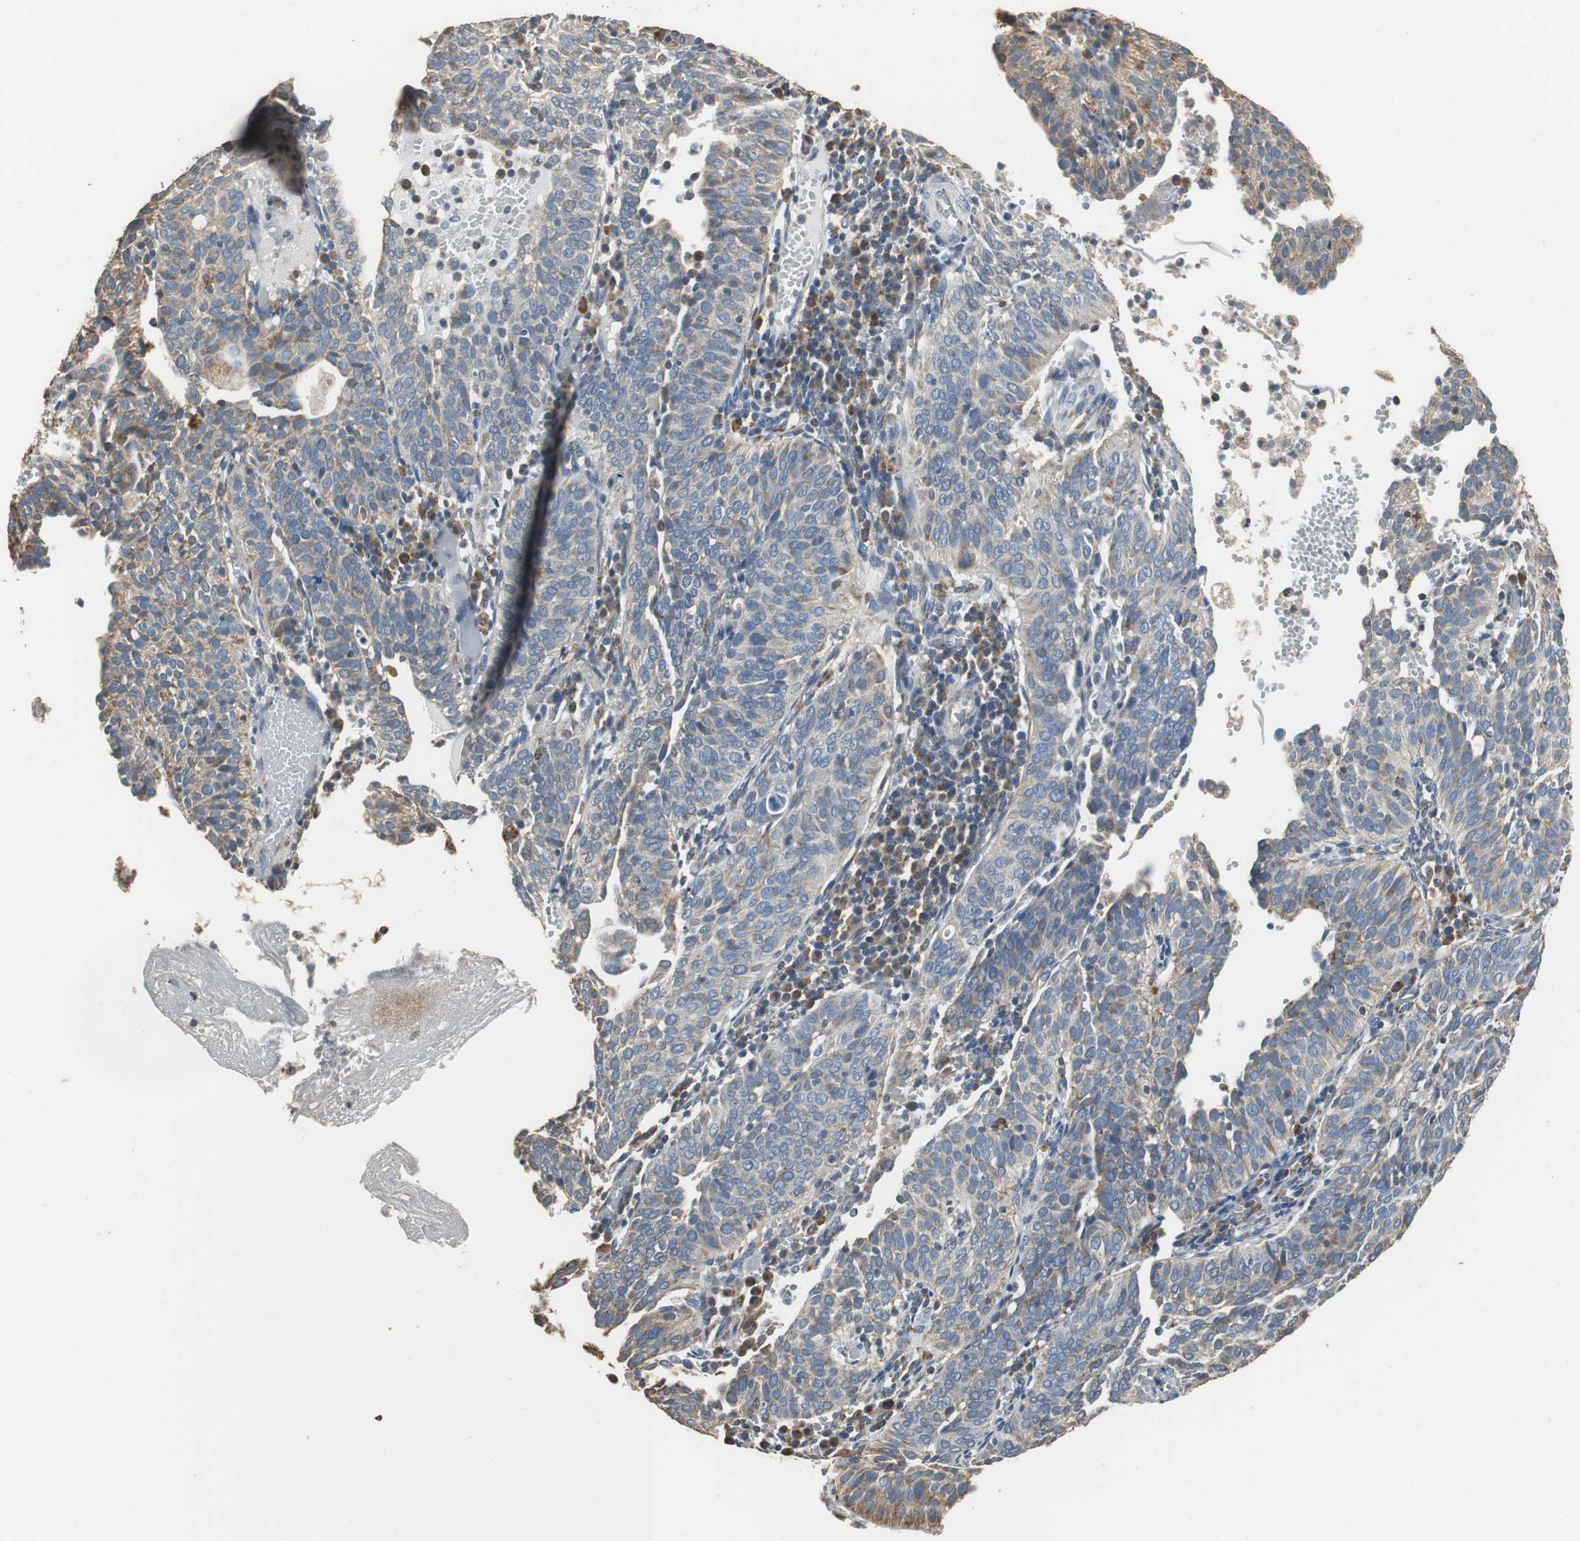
{"staining": {"intensity": "weak", "quantity": "25%-75%", "location": "cytoplasmic/membranous"}, "tissue": "cervical cancer", "cell_type": "Tumor cells", "image_type": "cancer", "snomed": [{"axis": "morphology", "description": "Squamous cell carcinoma, NOS"}, {"axis": "topography", "description": "Cervix"}], "caption": "Immunohistochemistry (IHC) photomicrograph of neoplastic tissue: cervical cancer stained using immunohistochemistry demonstrates low levels of weak protein expression localized specifically in the cytoplasmic/membranous of tumor cells, appearing as a cytoplasmic/membranous brown color.", "gene": "HMGCL", "patient": {"sex": "female", "age": 39}}